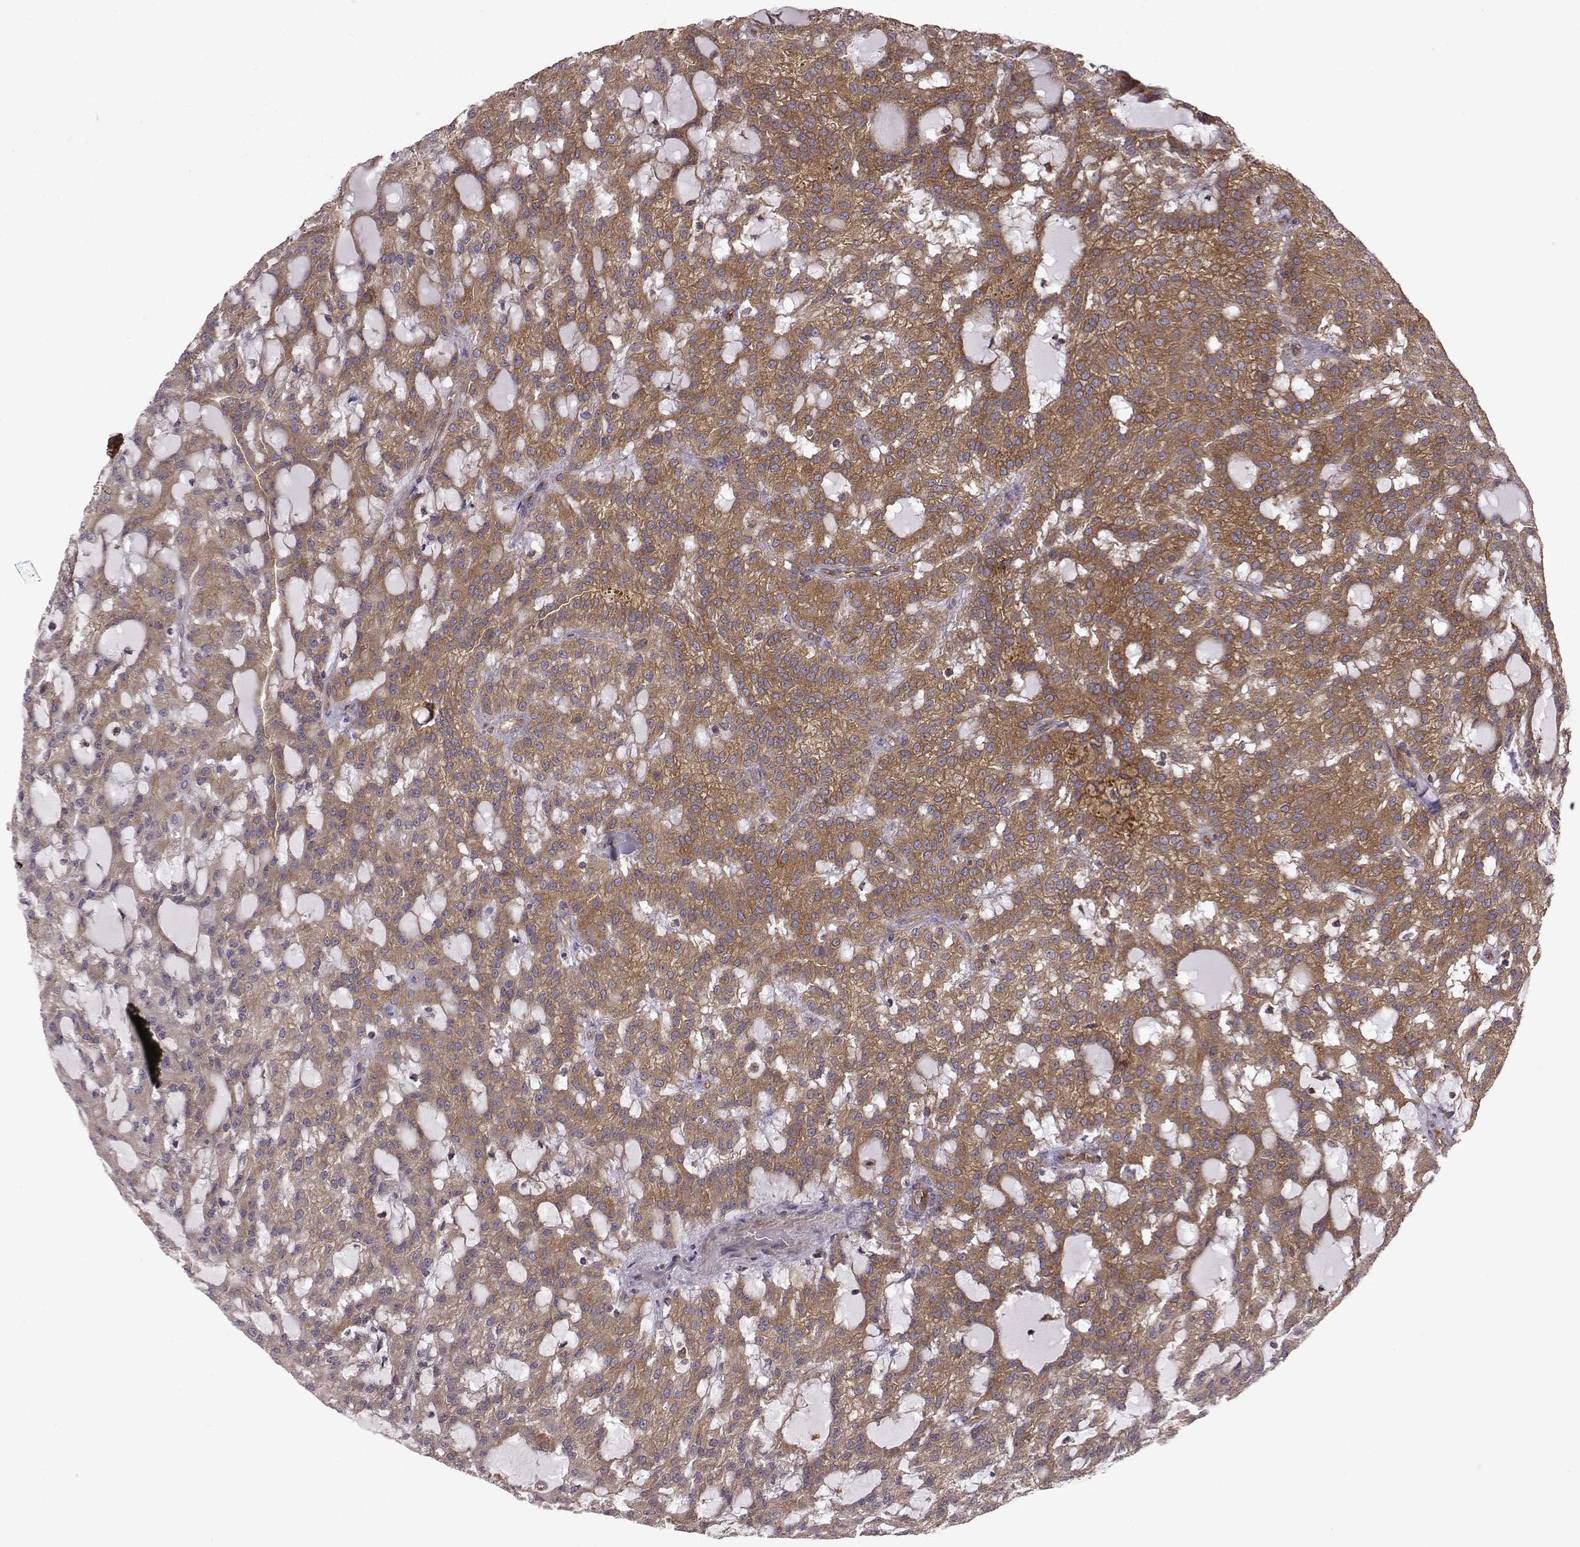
{"staining": {"intensity": "moderate", "quantity": "25%-75%", "location": "cytoplasmic/membranous"}, "tissue": "renal cancer", "cell_type": "Tumor cells", "image_type": "cancer", "snomed": [{"axis": "morphology", "description": "Adenocarcinoma, NOS"}, {"axis": "topography", "description": "Kidney"}], "caption": "Renal cancer stained for a protein shows moderate cytoplasmic/membranous positivity in tumor cells.", "gene": "RABGAP1", "patient": {"sex": "male", "age": 63}}